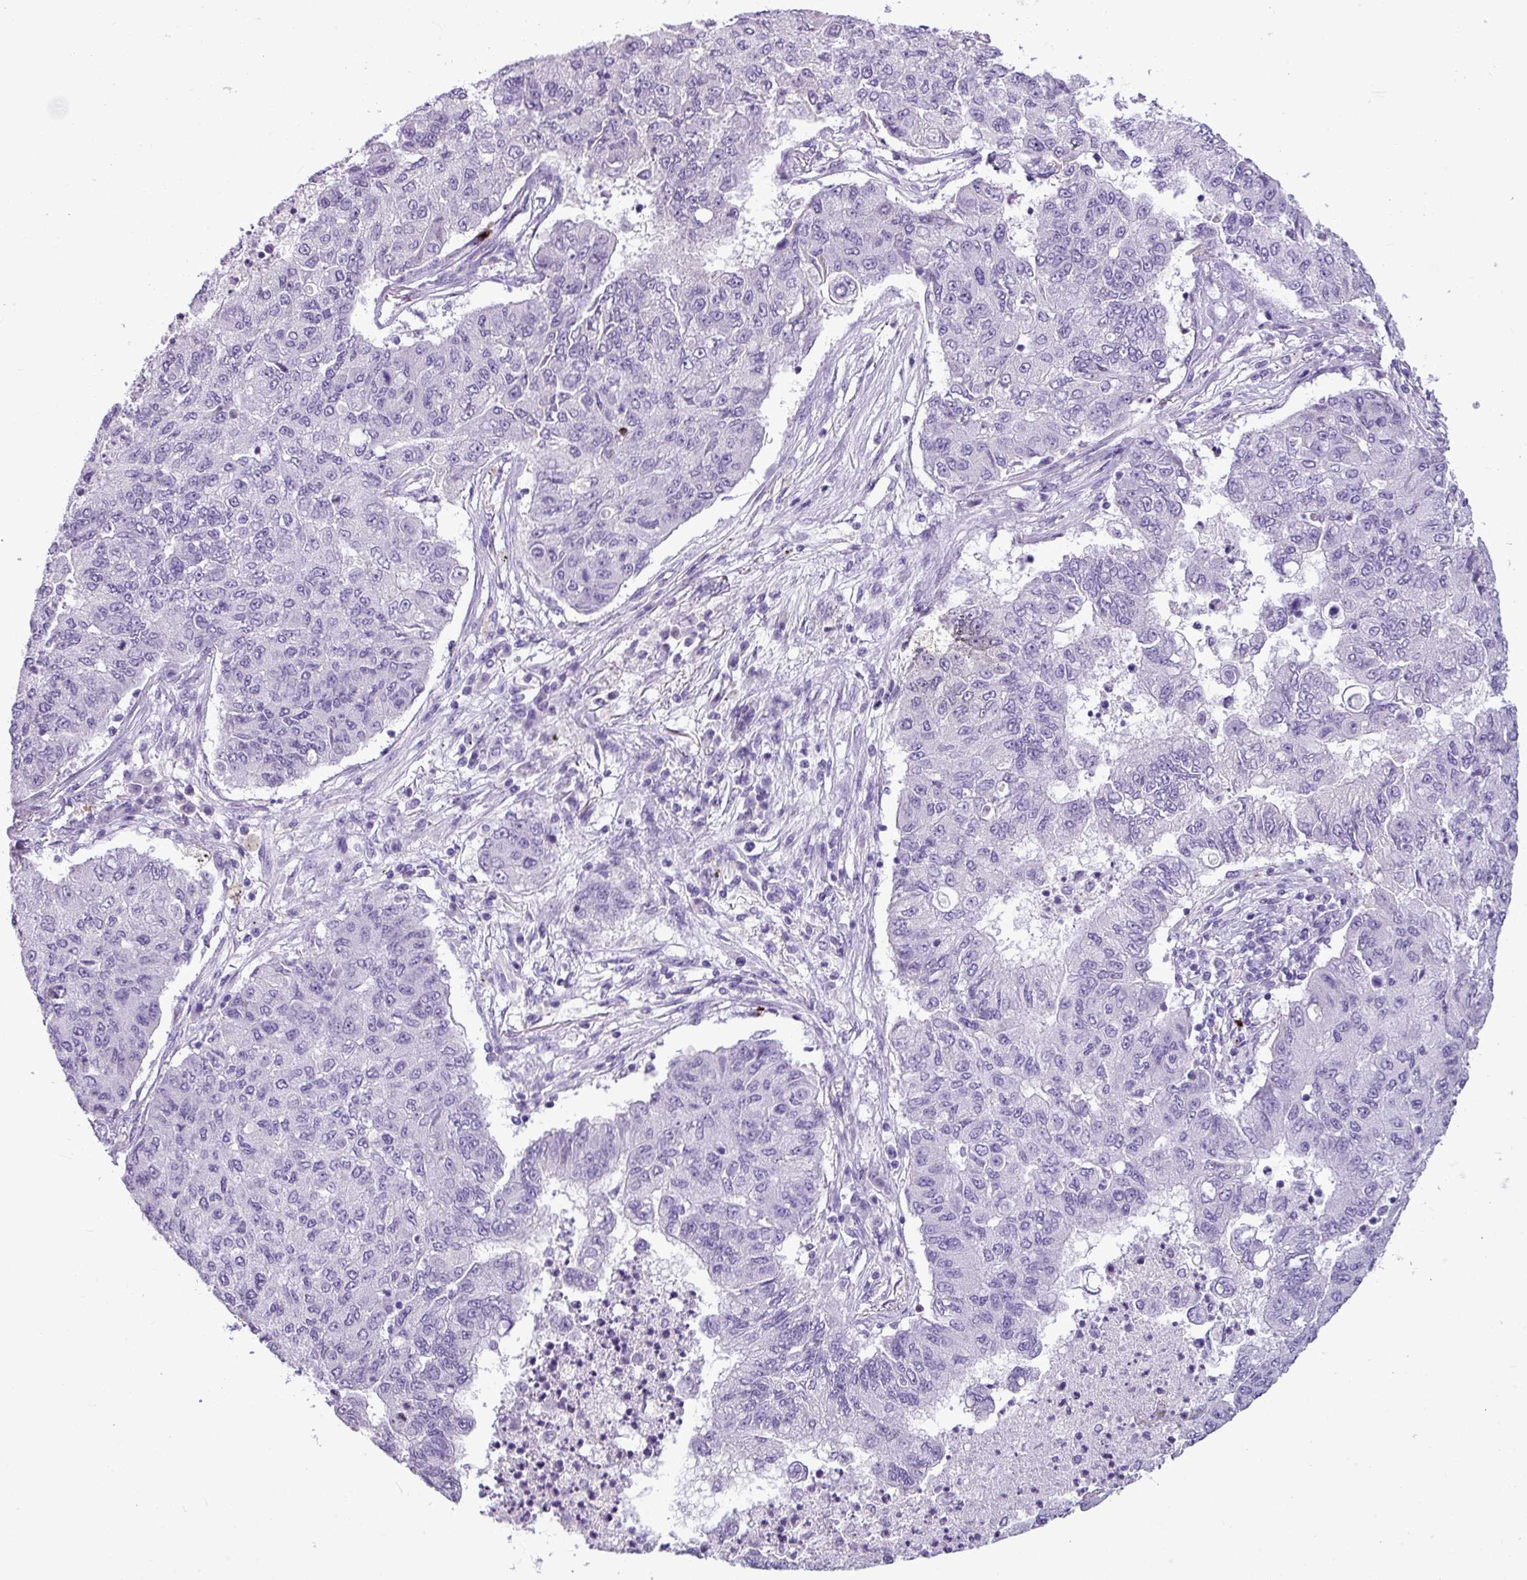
{"staining": {"intensity": "negative", "quantity": "none", "location": "none"}, "tissue": "lung cancer", "cell_type": "Tumor cells", "image_type": "cancer", "snomed": [{"axis": "morphology", "description": "Squamous cell carcinoma, NOS"}, {"axis": "topography", "description": "Lung"}], "caption": "A high-resolution histopathology image shows IHC staining of squamous cell carcinoma (lung), which demonstrates no significant expression in tumor cells.", "gene": "IL17A", "patient": {"sex": "male", "age": 74}}